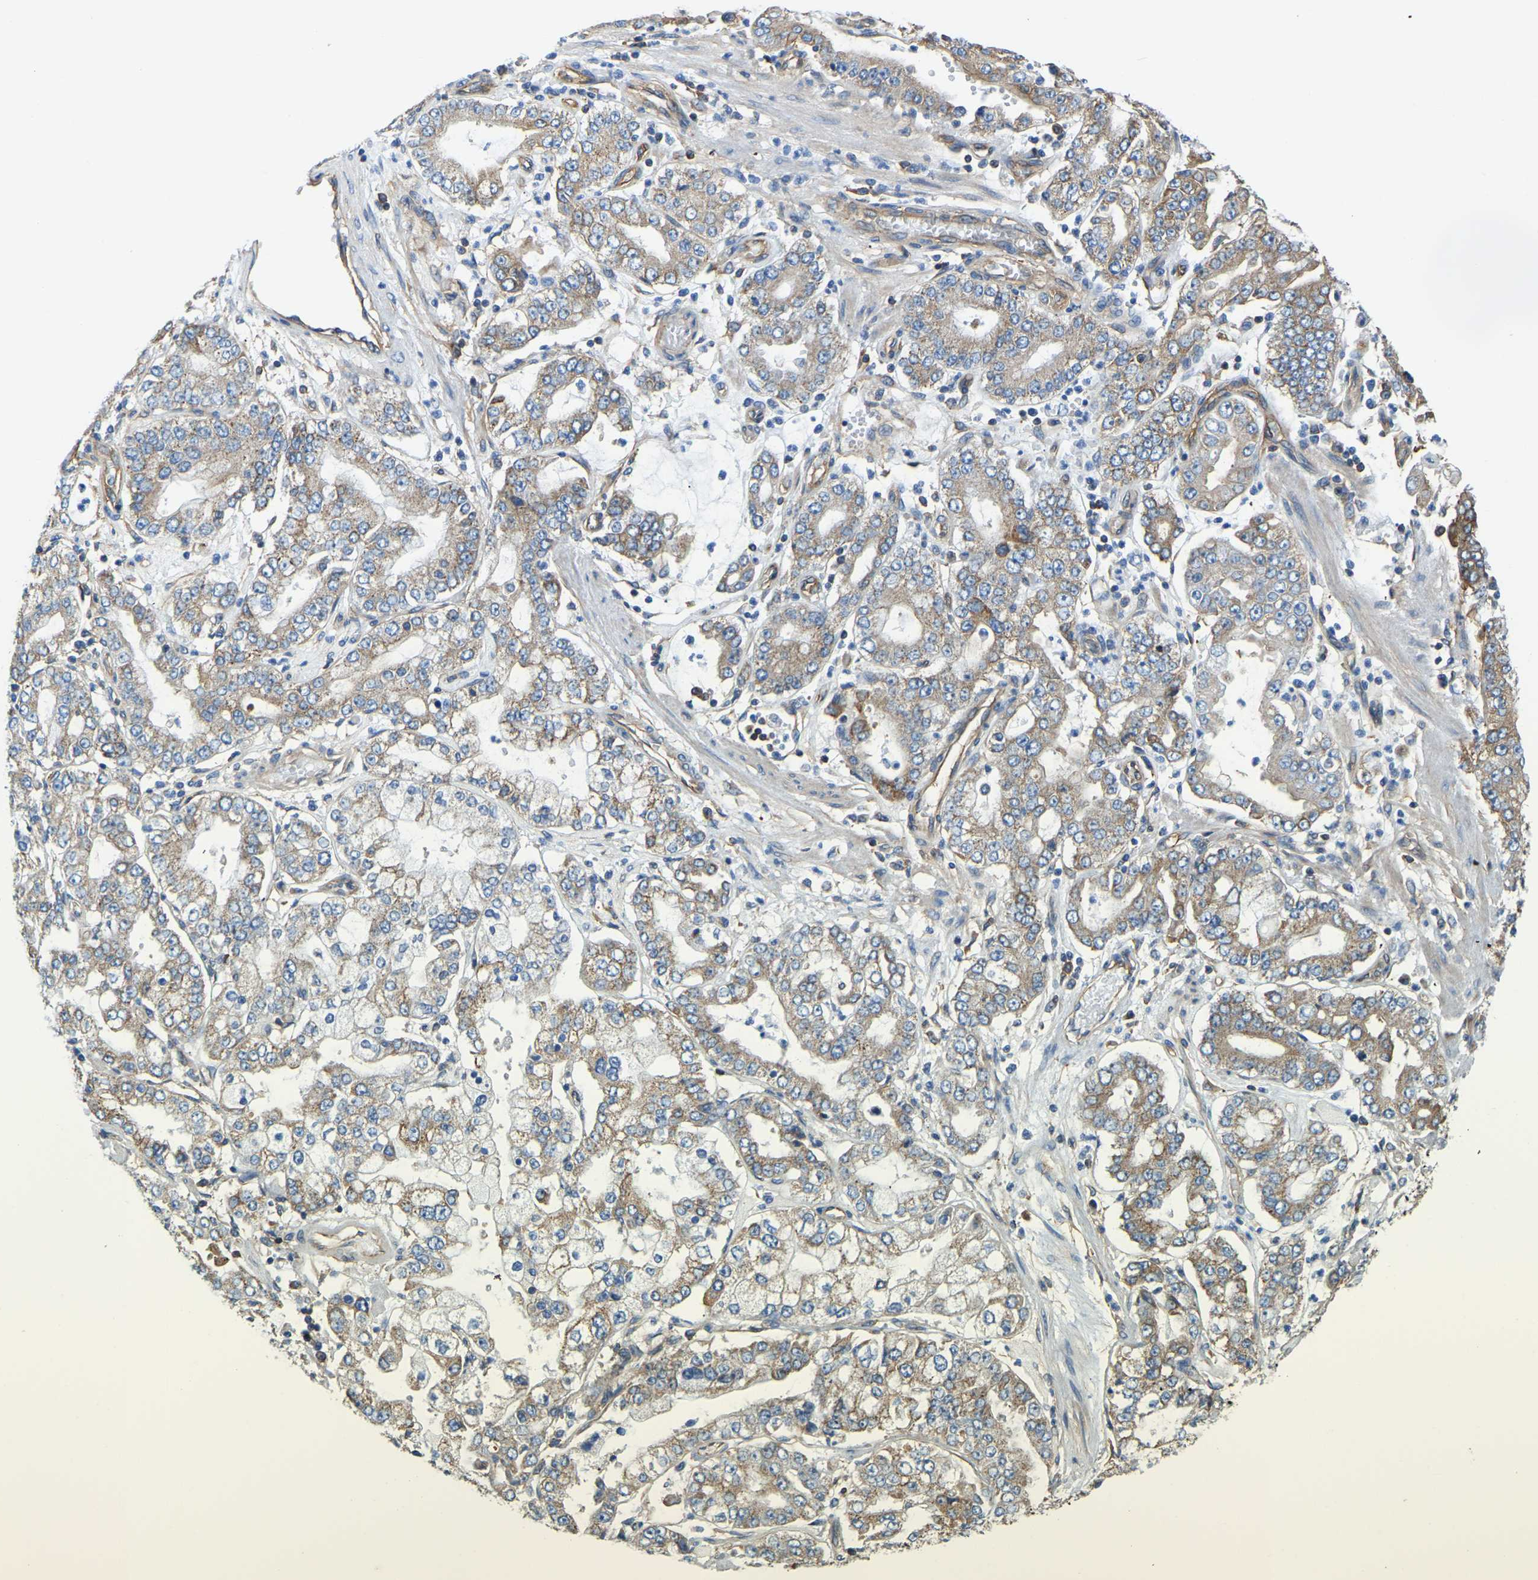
{"staining": {"intensity": "moderate", "quantity": ">75%", "location": "cytoplasmic/membranous"}, "tissue": "stomach cancer", "cell_type": "Tumor cells", "image_type": "cancer", "snomed": [{"axis": "morphology", "description": "Adenocarcinoma, NOS"}, {"axis": "topography", "description": "Stomach"}], "caption": "There is medium levels of moderate cytoplasmic/membranous staining in tumor cells of adenocarcinoma (stomach), as demonstrated by immunohistochemical staining (brown color).", "gene": "AHNAK", "patient": {"sex": "male", "age": 76}}